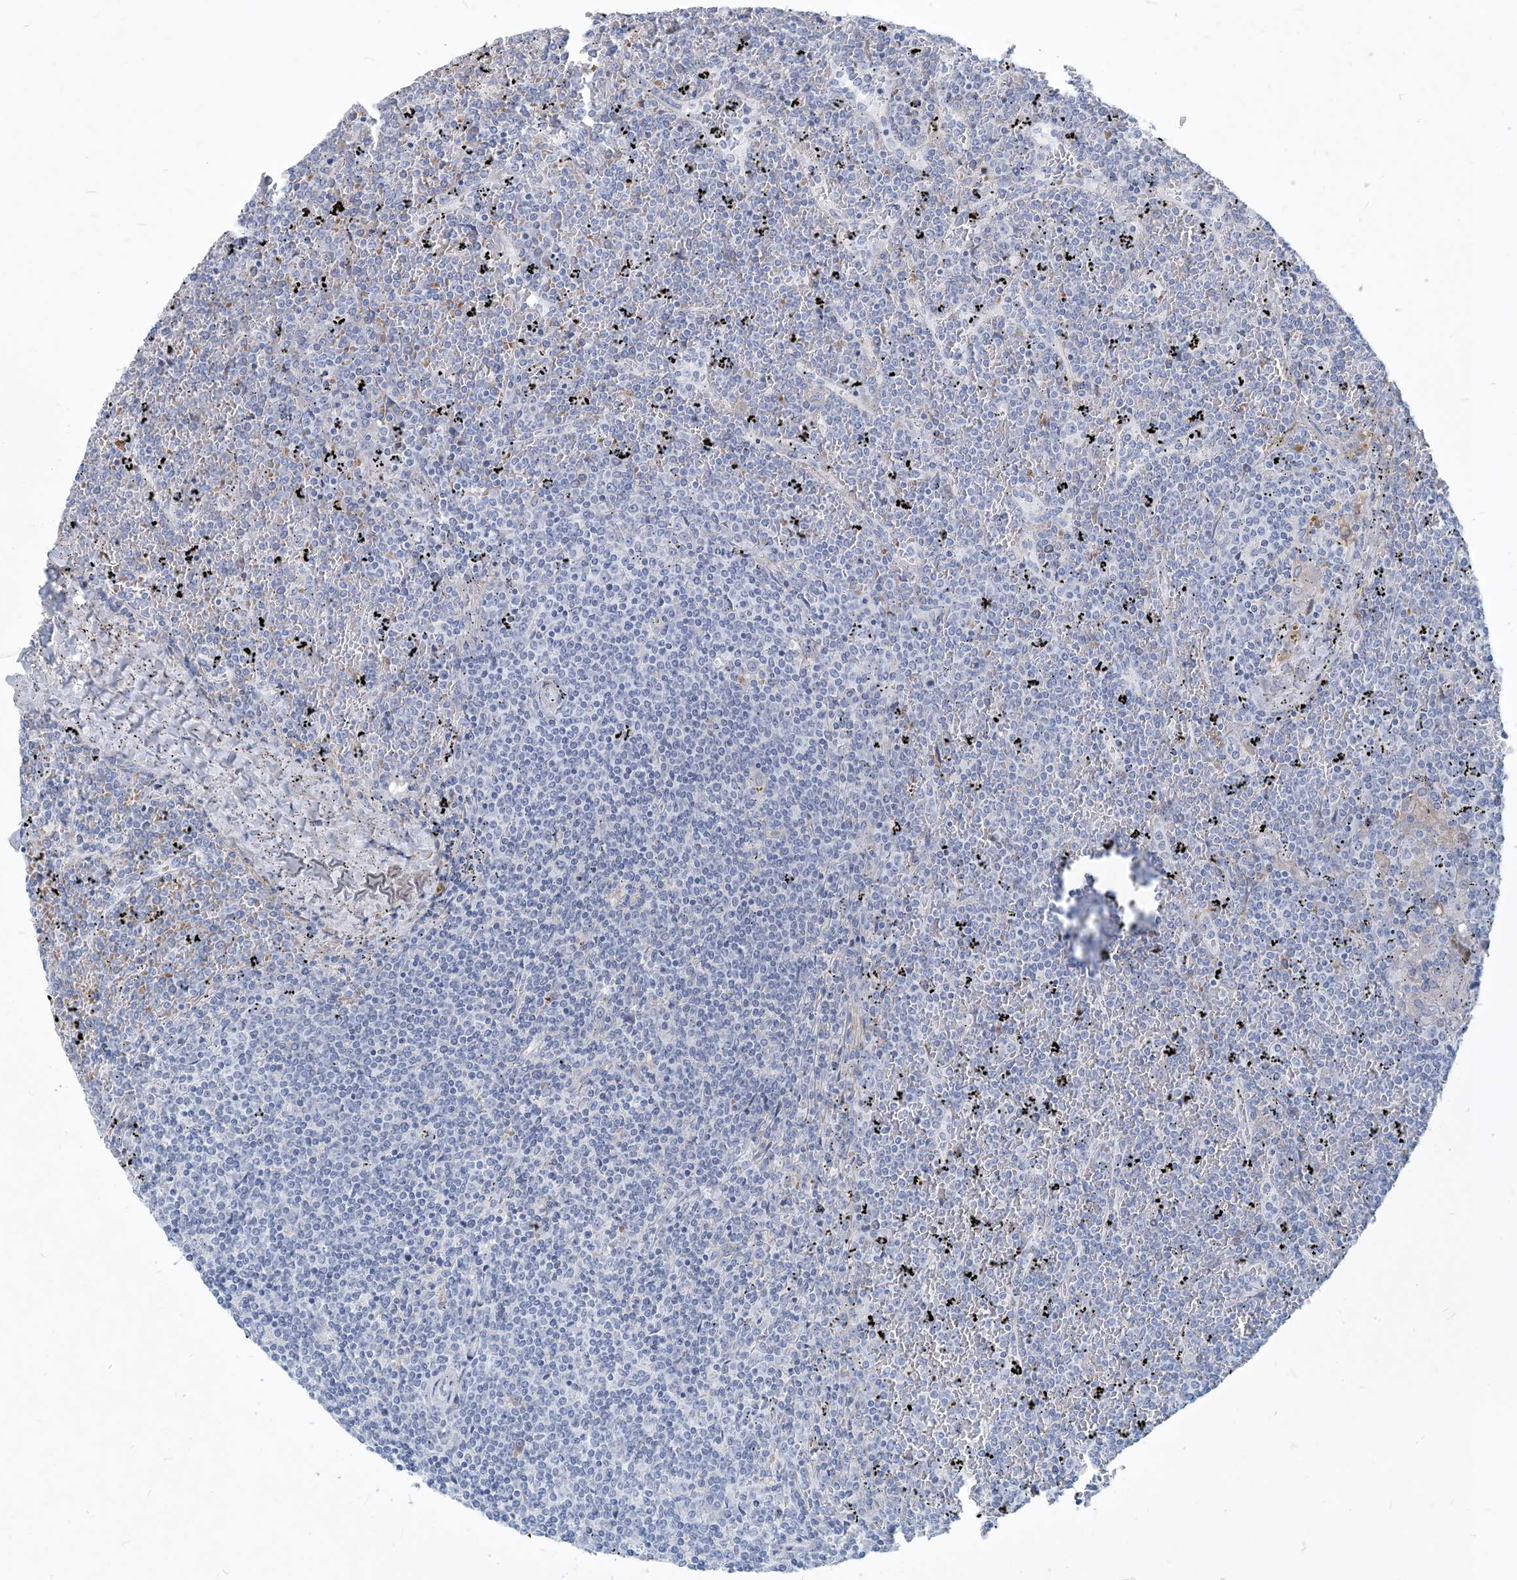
{"staining": {"intensity": "negative", "quantity": "none", "location": "none"}, "tissue": "lymphoma", "cell_type": "Tumor cells", "image_type": "cancer", "snomed": [{"axis": "morphology", "description": "Malignant lymphoma, non-Hodgkin's type, Low grade"}, {"axis": "topography", "description": "Spleen"}], "caption": "Histopathology image shows no protein staining in tumor cells of malignant lymphoma, non-Hodgkin's type (low-grade) tissue. (DAB immunohistochemistry with hematoxylin counter stain).", "gene": "MOXD1", "patient": {"sex": "female", "age": 19}}